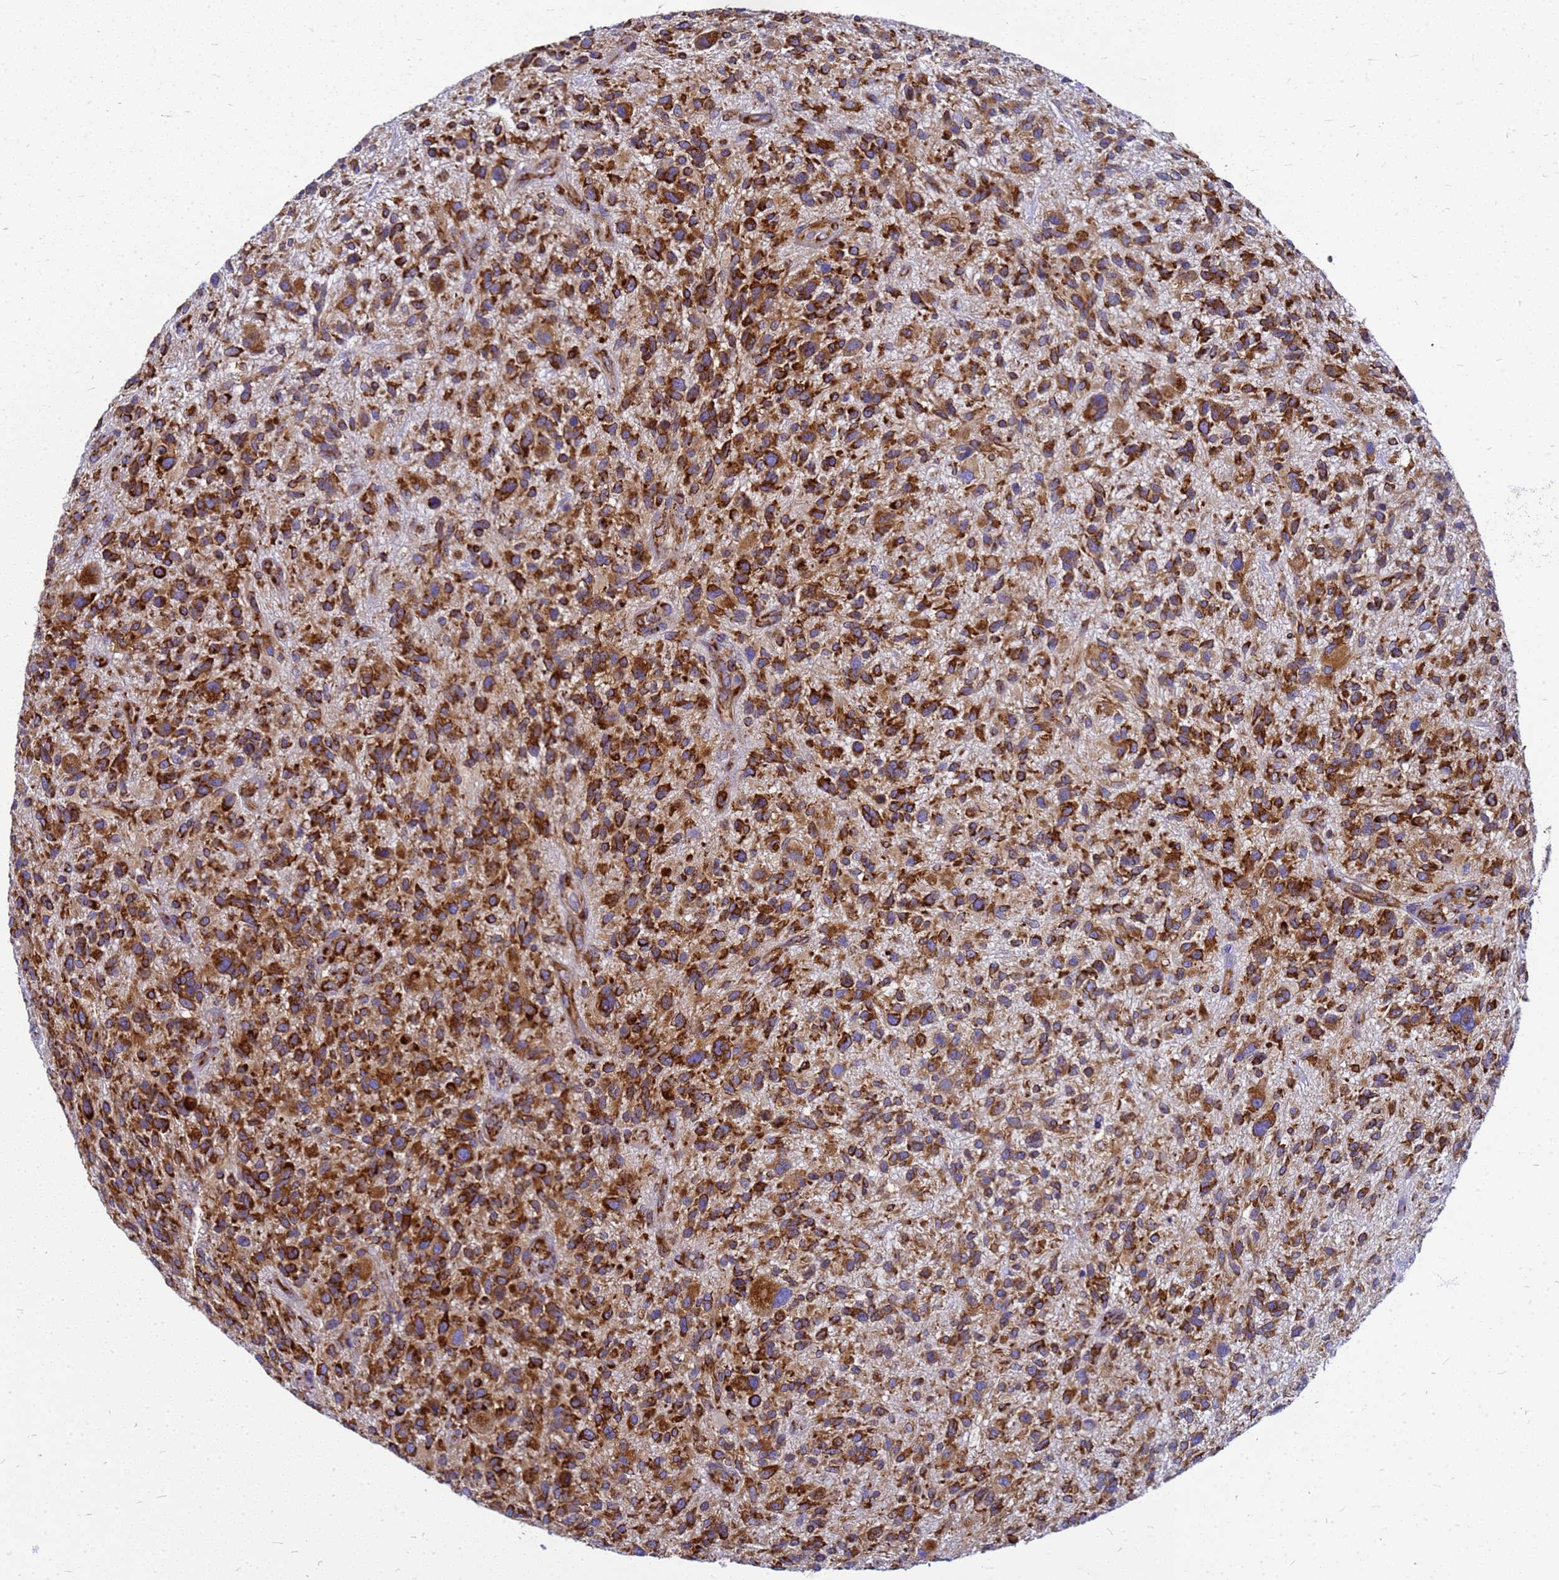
{"staining": {"intensity": "strong", "quantity": ">75%", "location": "cytoplasmic/membranous"}, "tissue": "glioma", "cell_type": "Tumor cells", "image_type": "cancer", "snomed": [{"axis": "morphology", "description": "Glioma, malignant, High grade"}, {"axis": "topography", "description": "Brain"}], "caption": "Malignant glioma (high-grade) was stained to show a protein in brown. There is high levels of strong cytoplasmic/membranous expression in approximately >75% of tumor cells.", "gene": "EEF1D", "patient": {"sex": "male", "age": 47}}